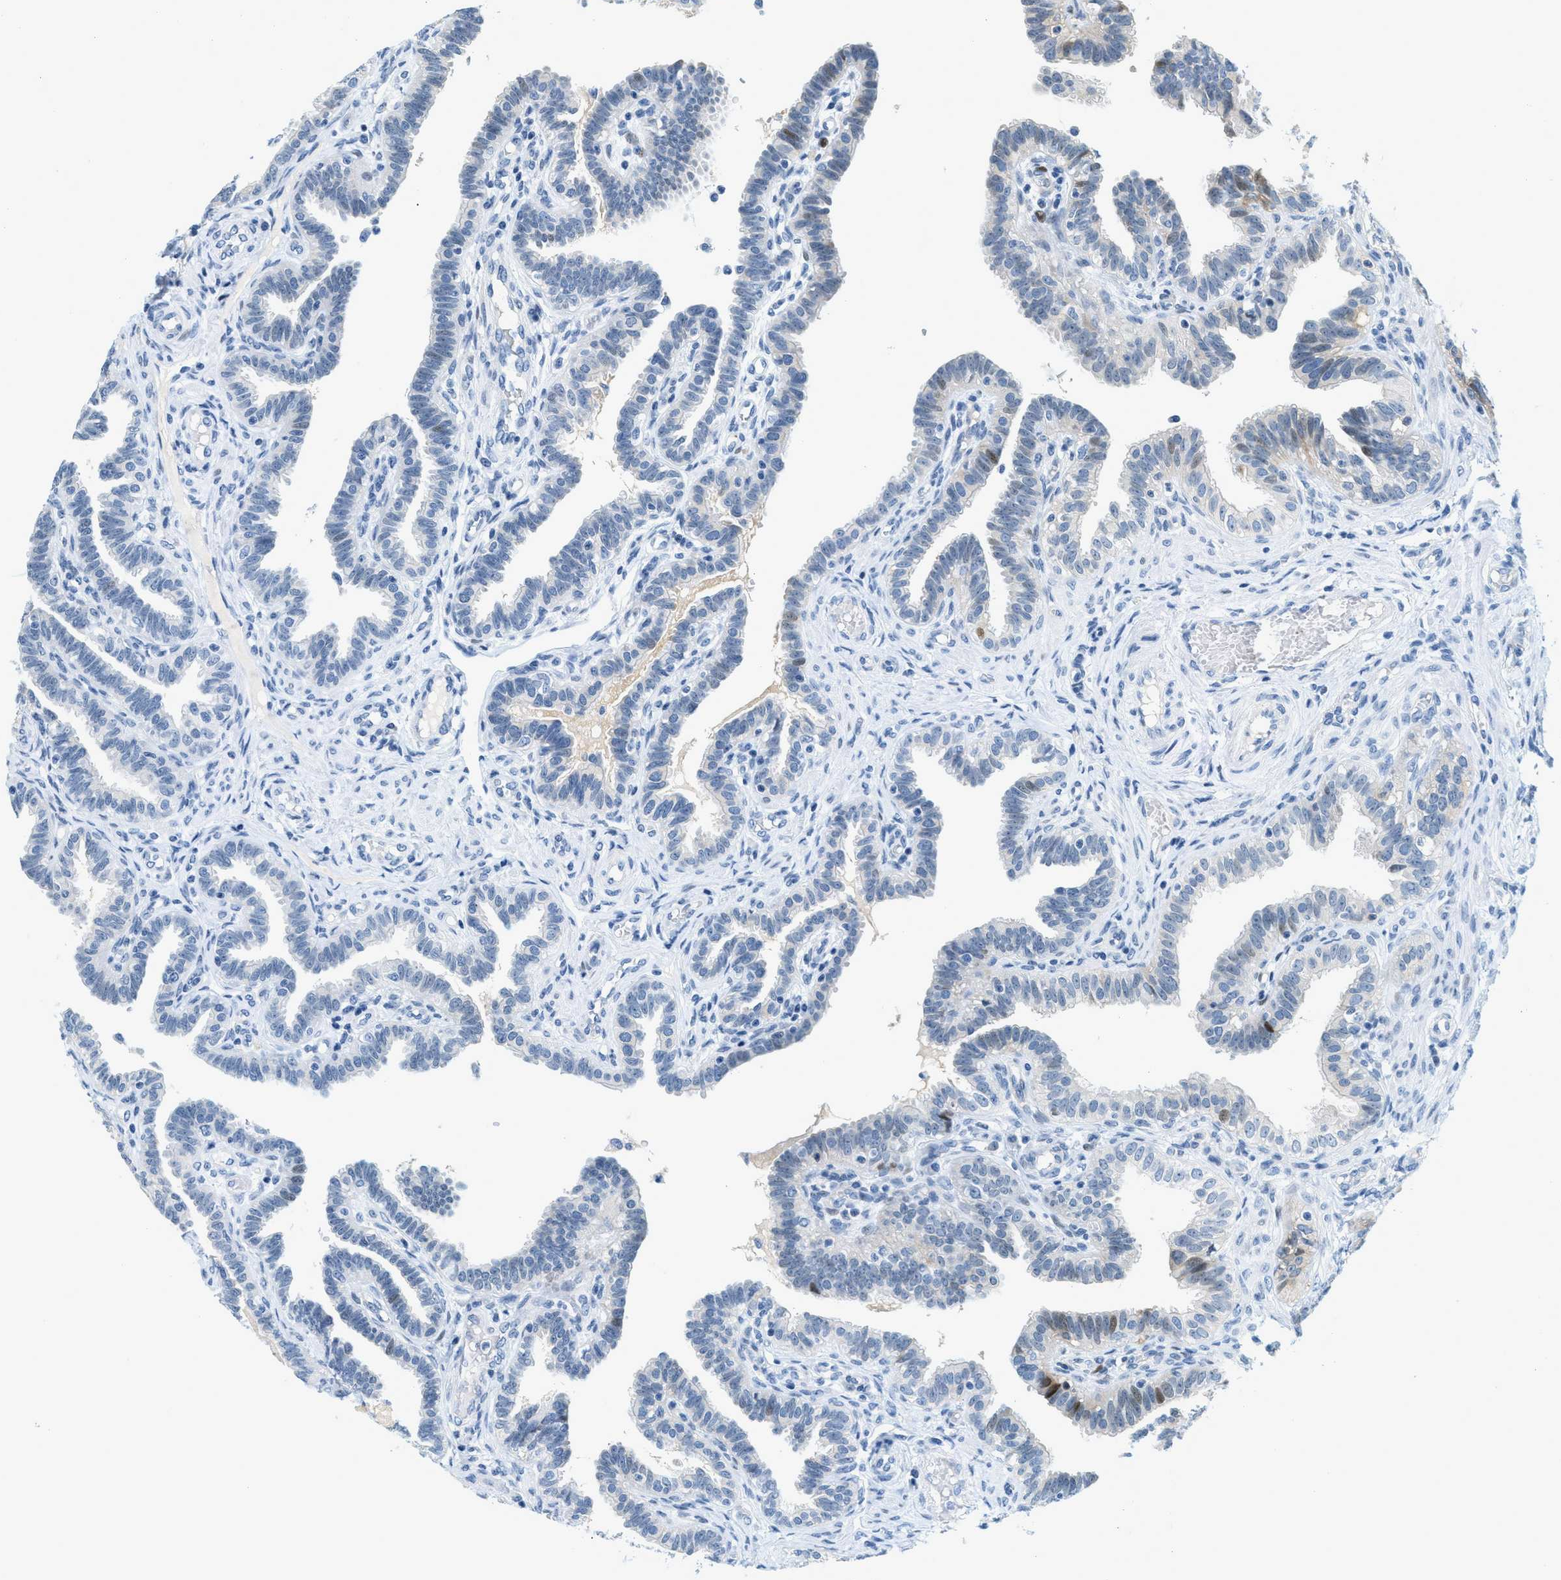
{"staining": {"intensity": "negative", "quantity": "none", "location": "none"}, "tissue": "fallopian tube", "cell_type": "Glandular cells", "image_type": "normal", "snomed": [{"axis": "morphology", "description": "Normal tissue, NOS"}, {"axis": "topography", "description": "Fallopian tube"}, {"axis": "topography", "description": "Placenta"}], "caption": "A photomicrograph of fallopian tube stained for a protein displays no brown staining in glandular cells.", "gene": "CYP4X1", "patient": {"sex": "female", "age": 34}}